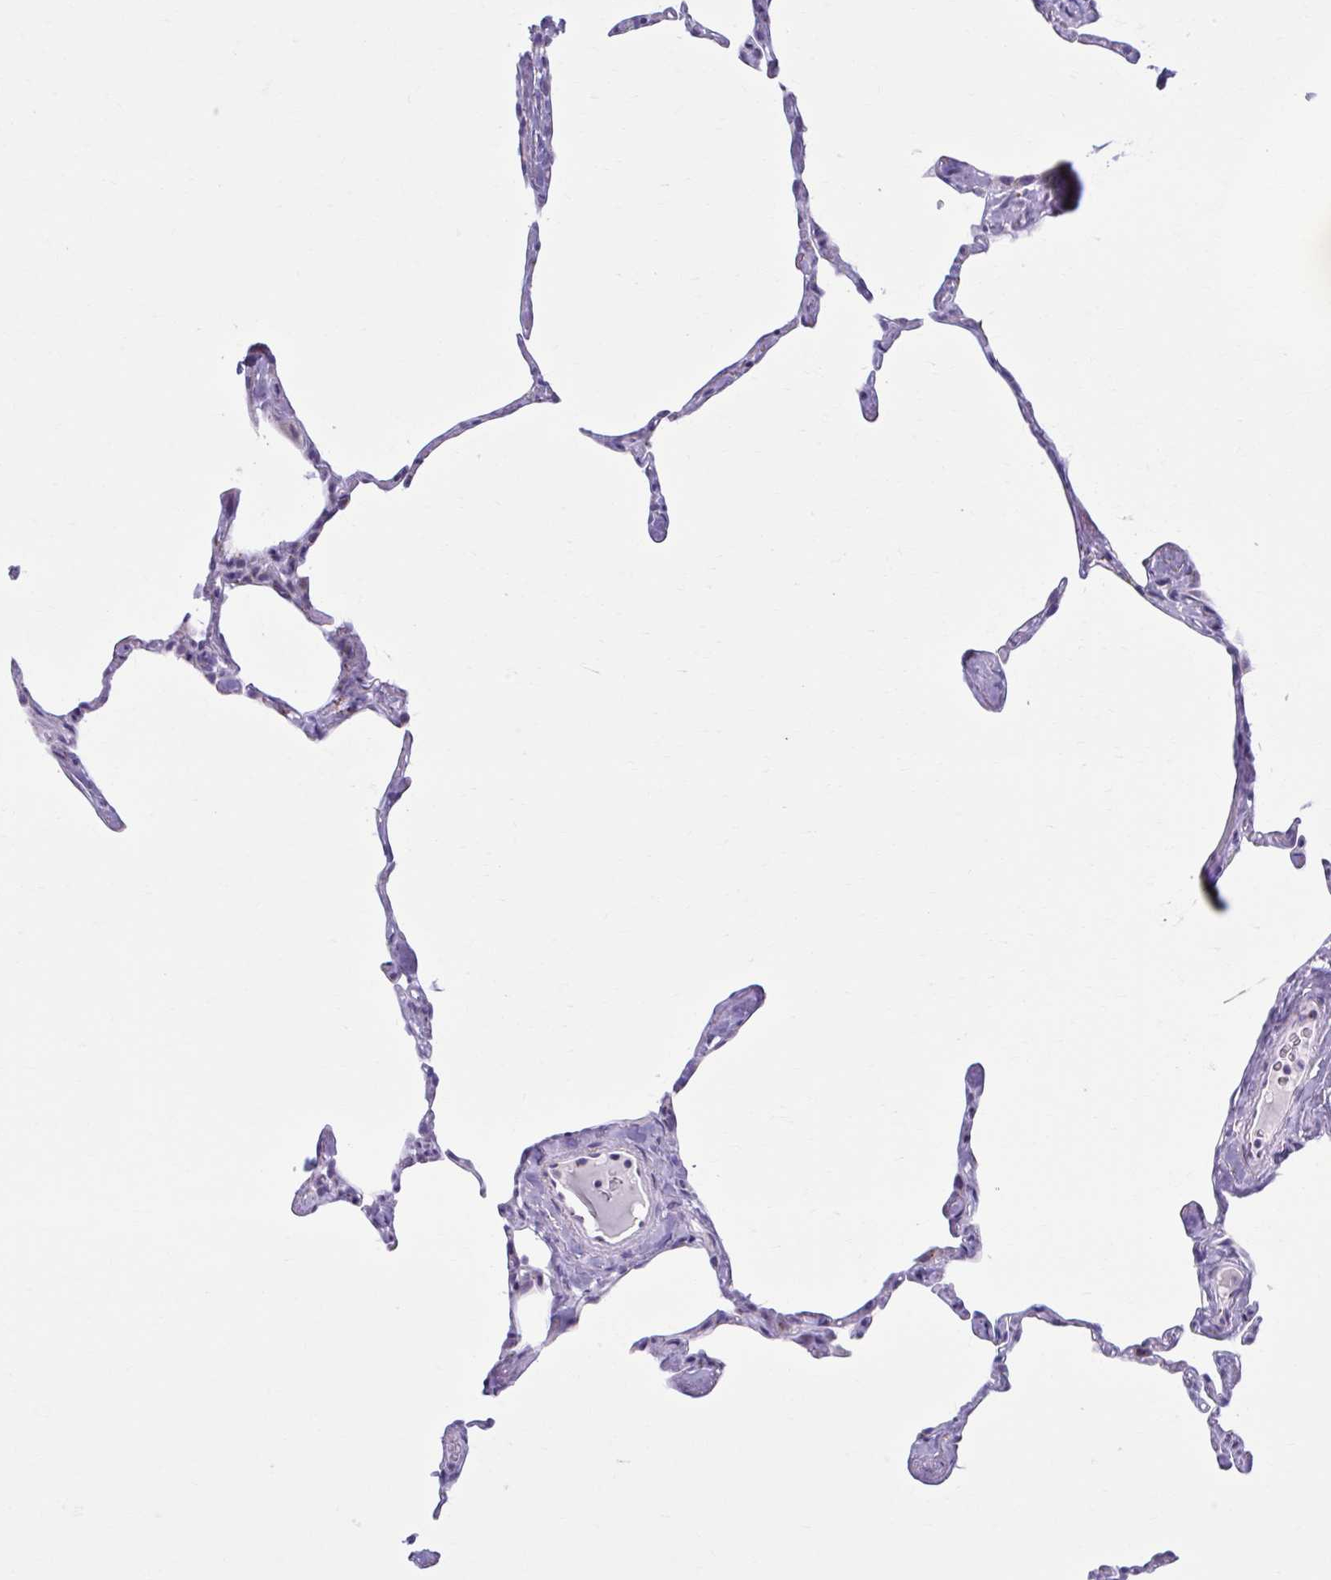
{"staining": {"intensity": "negative", "quantity": "none", "location": "none"}, "tissue": "lung", "cell_type": "Alveolar cells", "image_type": "normal", "snomed": [{"axis": "morphology", "description": "Normal tissue, NOS"}, {"axis": "topography", "description": "Lung"}], "caption": "An image of human lung is negative for staining in alveolar cells.", "gene": "ZNF682", "patient": {"sex": "male", "age": 65}}